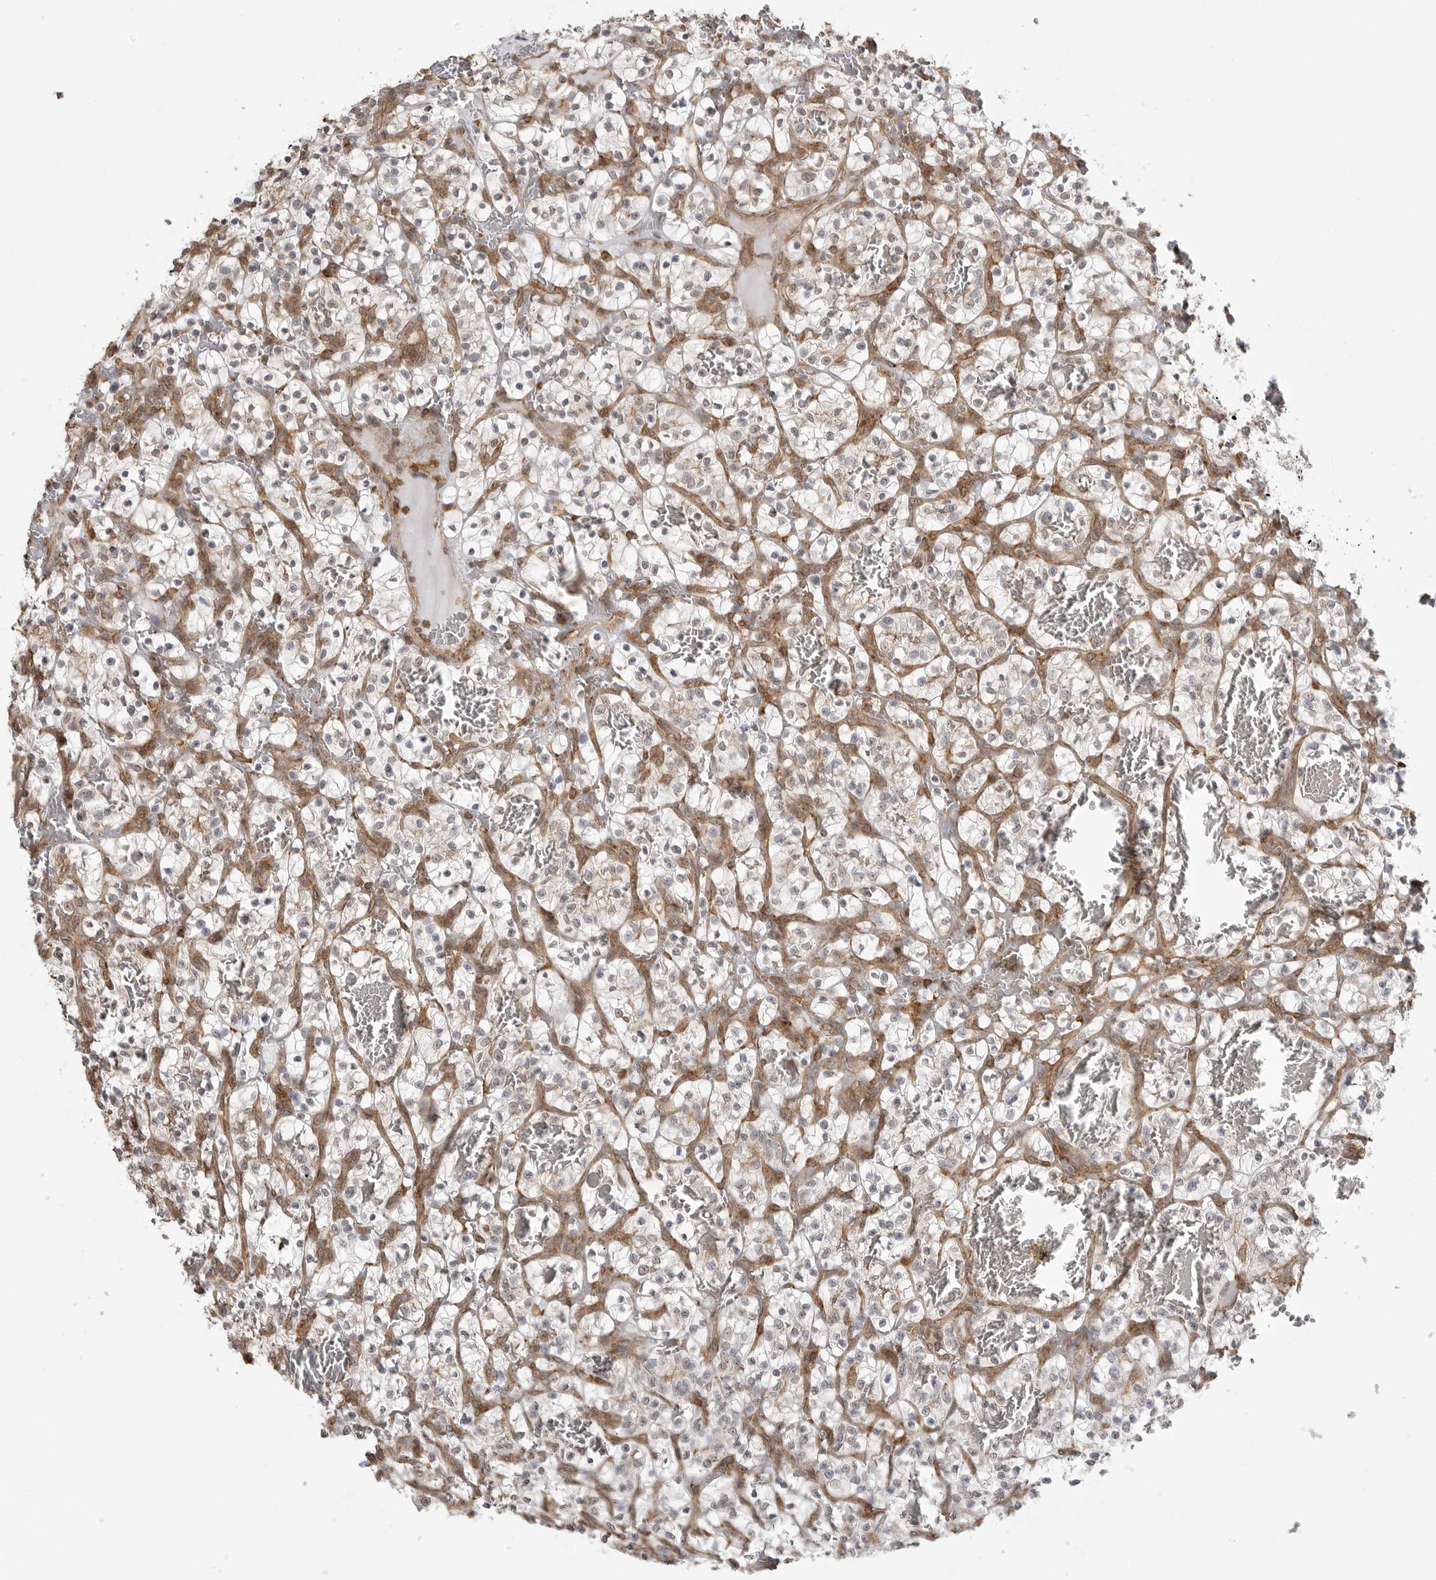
{"staining": {"intensity": "negative", "quantity": "none", "location": "none"}, "tissue": "renal cancer", "cell_type": "Tumor cells", "image_type": "cancer", "snomed": [{"axis": "morphology", "description": "Adenocarcinoma, NOS"}, {"axis": "topography", "description": "Kidney"}], "caption": "An immunohistochemistry micrograph of adenocarcinoma (renal) is shown. There is no staining in tumor cells of adenocarcinoma (renal).", "gene": "GPC2", "patient": {"sex": "female", "age": 57}}